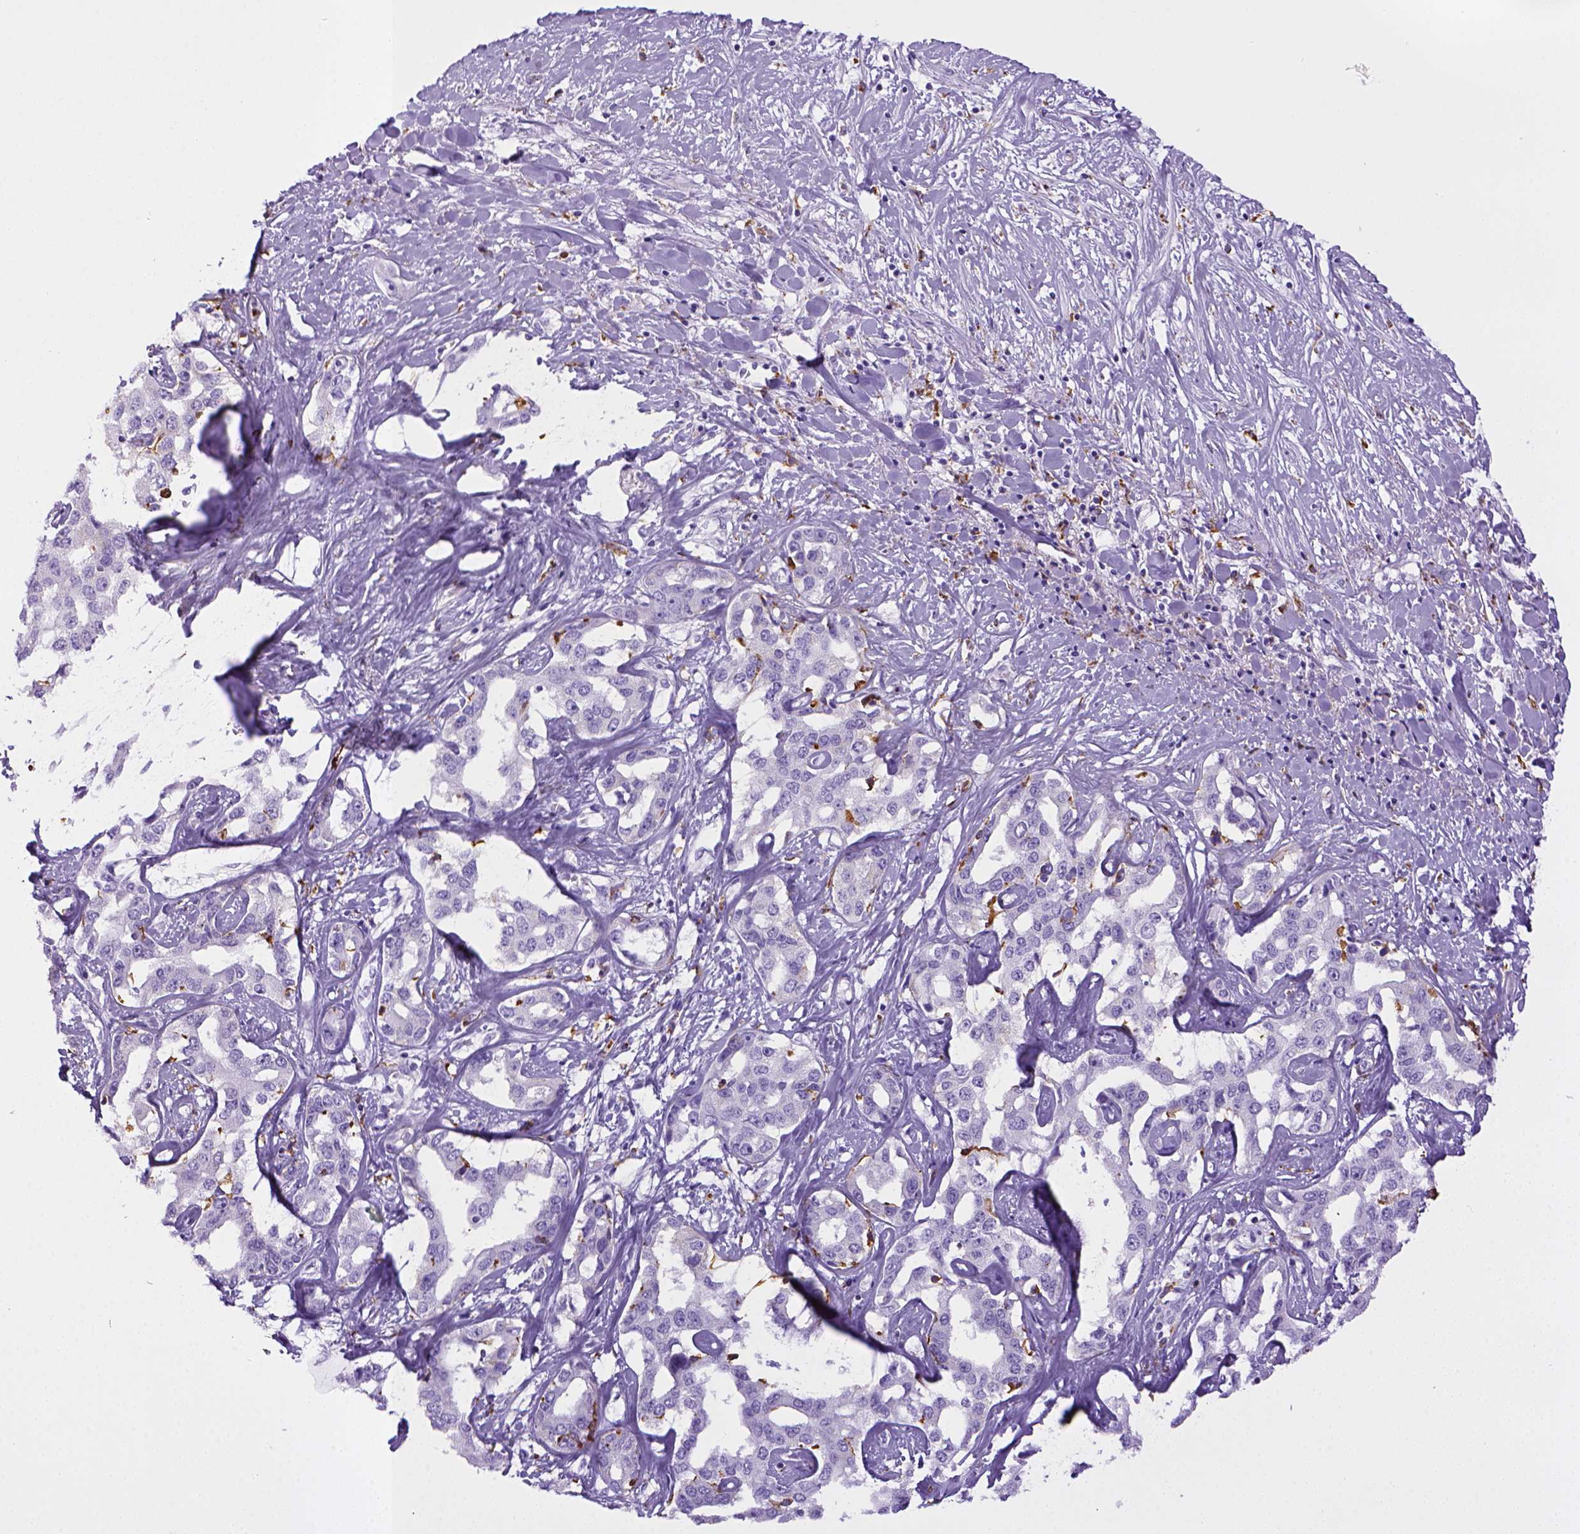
{"staining": {"intensity": "negative", "quantity": "none", "location": "none"}, "tissue": "liver cancer", "cell_type": "Tumor cells", "image_type": "cancer", "snomed": [{"axis": "morphology", "description": "Cholangiocarcinoma"}, {"axis": "topography", "description": "Liver"}], "caption": "The histopathology image exhibits no staining of tumor cells in liver cholangiocarcinoma. Nuclei are stained in blue.", "gene": "CD68", "patient": {"sex": "male", "age": 59}}